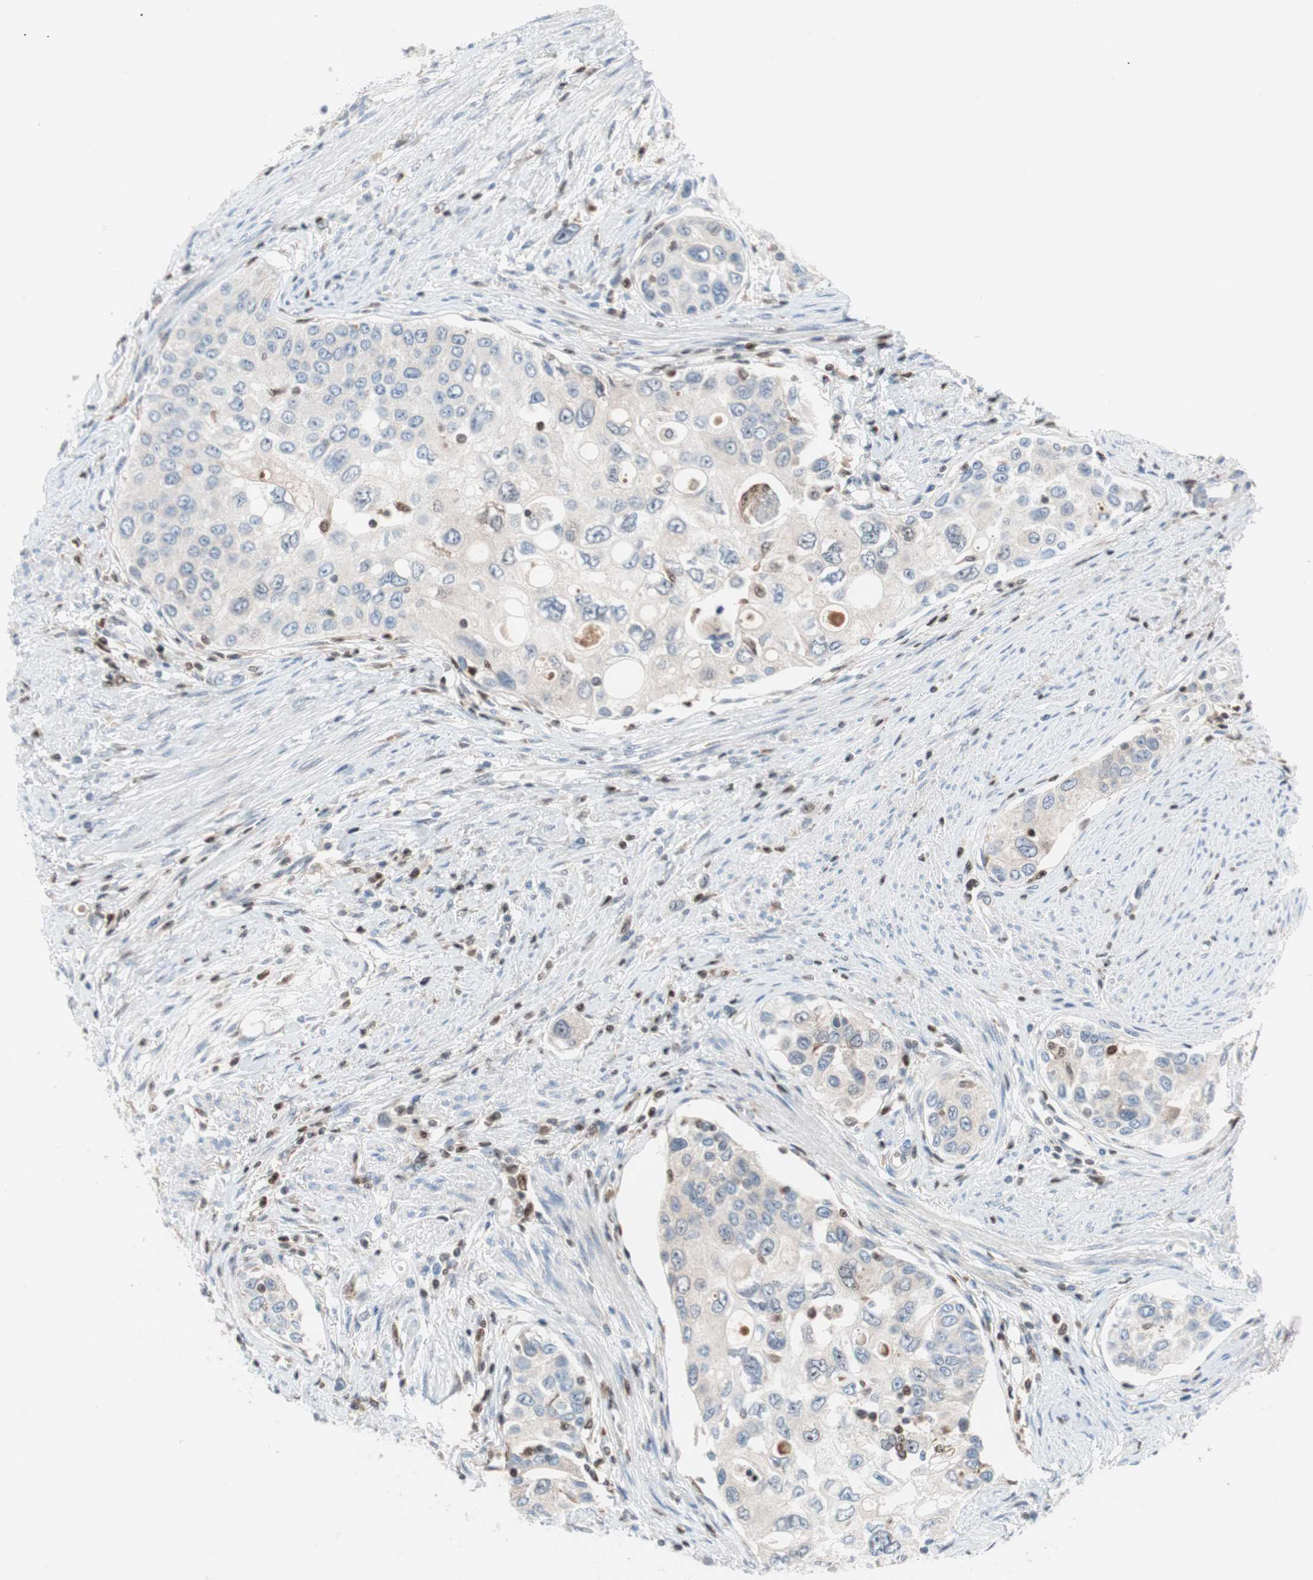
{"staining": {"intensity": "negative", "quantity": "none", "location": "none"}, "tissue": "urothelial cancer", "cell_type": "Tumor cells", "image_type": "cancer", "snomed": [{"axis": "morphology", "description": "Urothelial carcinoma, High grade"}, {"axis": "topography", "description": "Urinary bladder"}], "caption": "Tumor cells are negative for protein expression in human high-grade urothelial carcinoma.", "gene": "RGS10", "patient": {"sex": "female", "age": 56}}